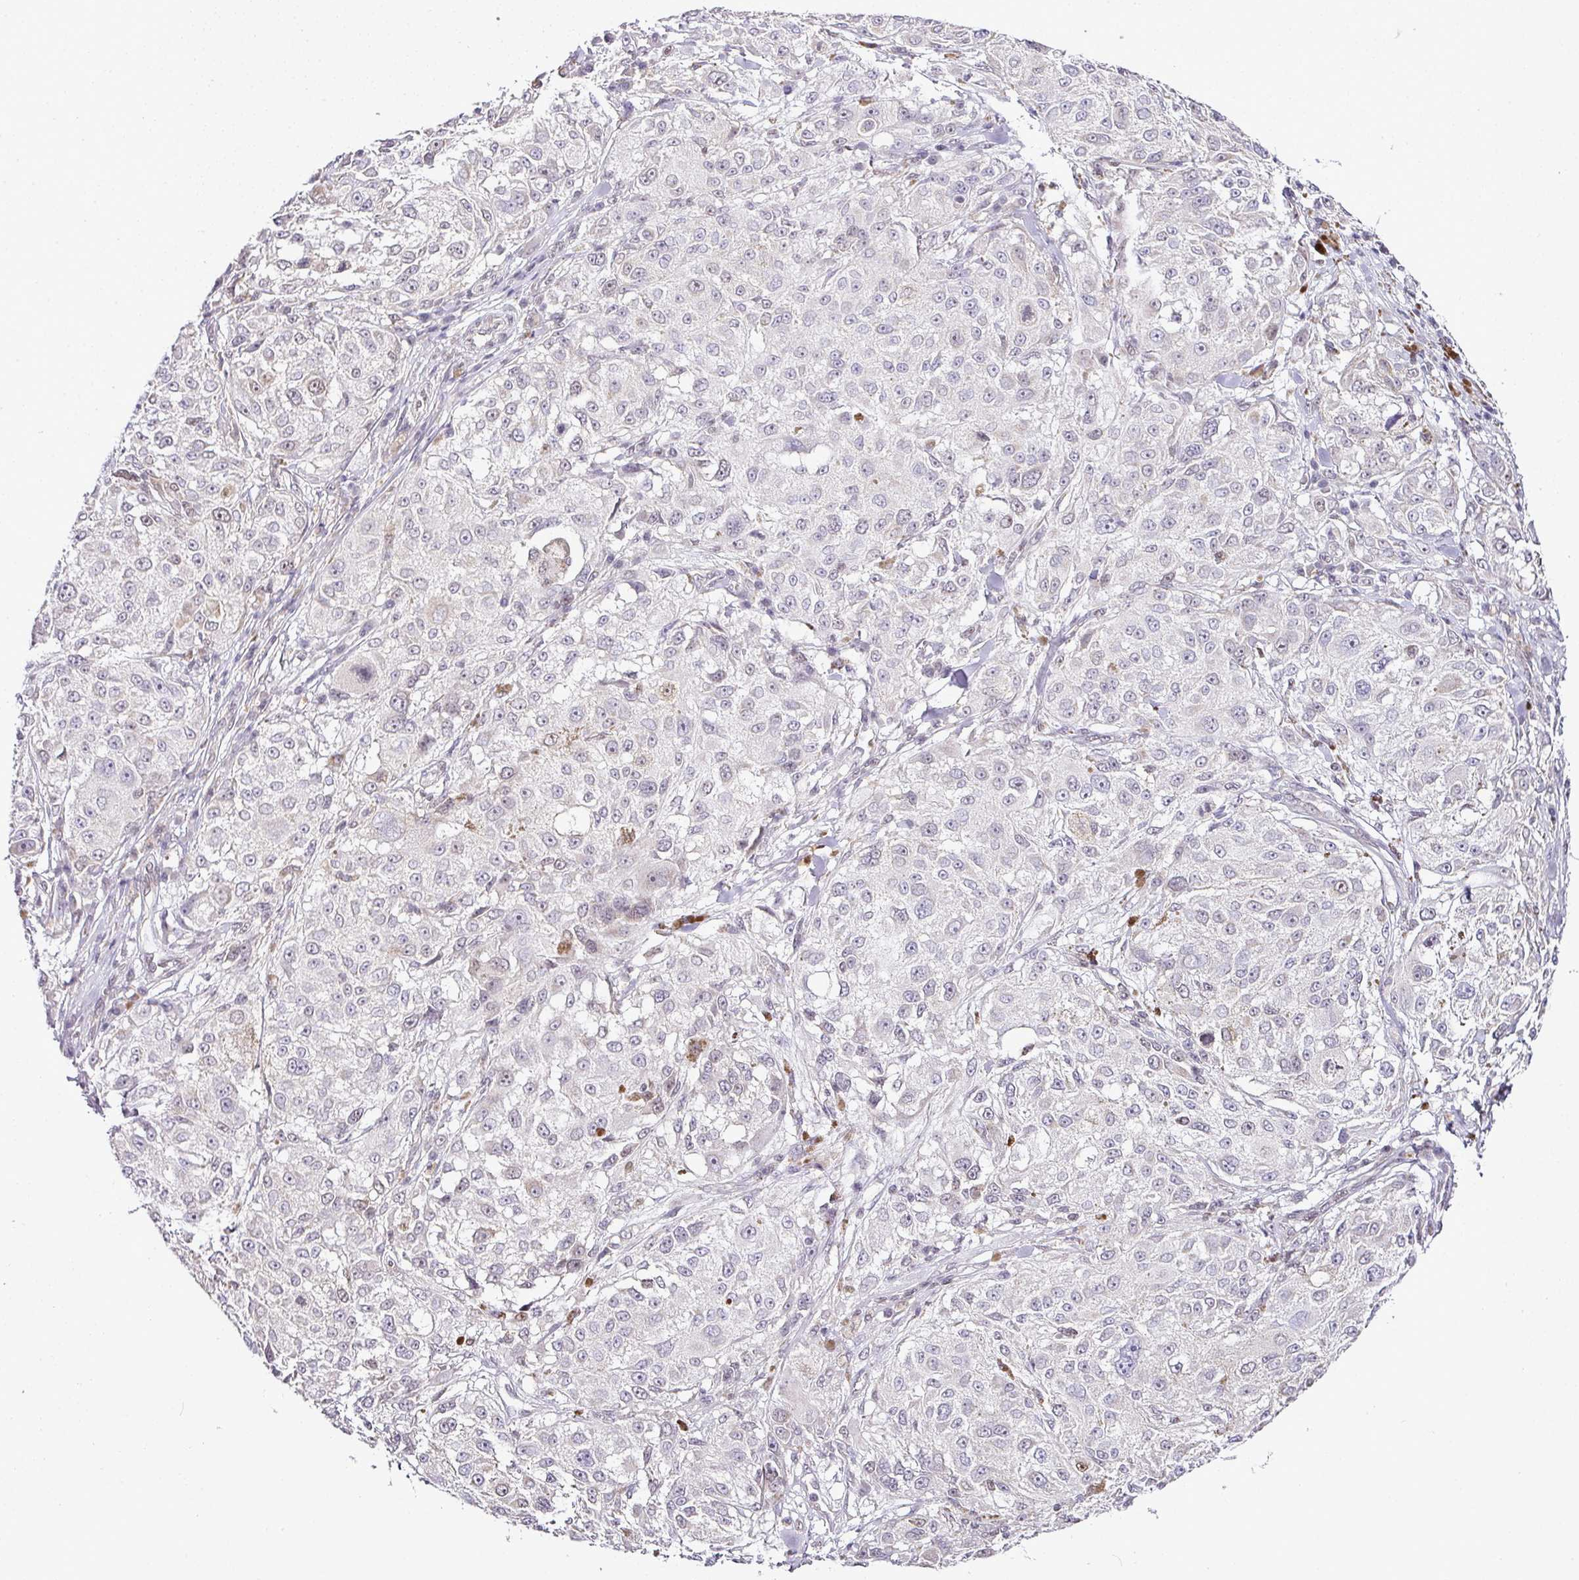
{"staining": {"intensity": "moderate", "quantity": "<25%", "location": "cytoplasmic/membranous"}, "tissue": "melanoma", "cell_type": "Tumor cells", "image_type": "cancer", "snomed": [{"axis": "morphology", "description": "Necrosis, NOS"}, {"axis": "morphology", "description": "Malignant melanoma, NOS"}, {"axis": "topography", "description": "Skin"}], "caption": "Malignant melanoma tissue reveals moderate cytoplasmic/membranous positivity in about <25% of tumor cells, visualized by immunohistochemistry.", "gene": "FAM32A", "patient": {"sex": "female", "age": 87}}